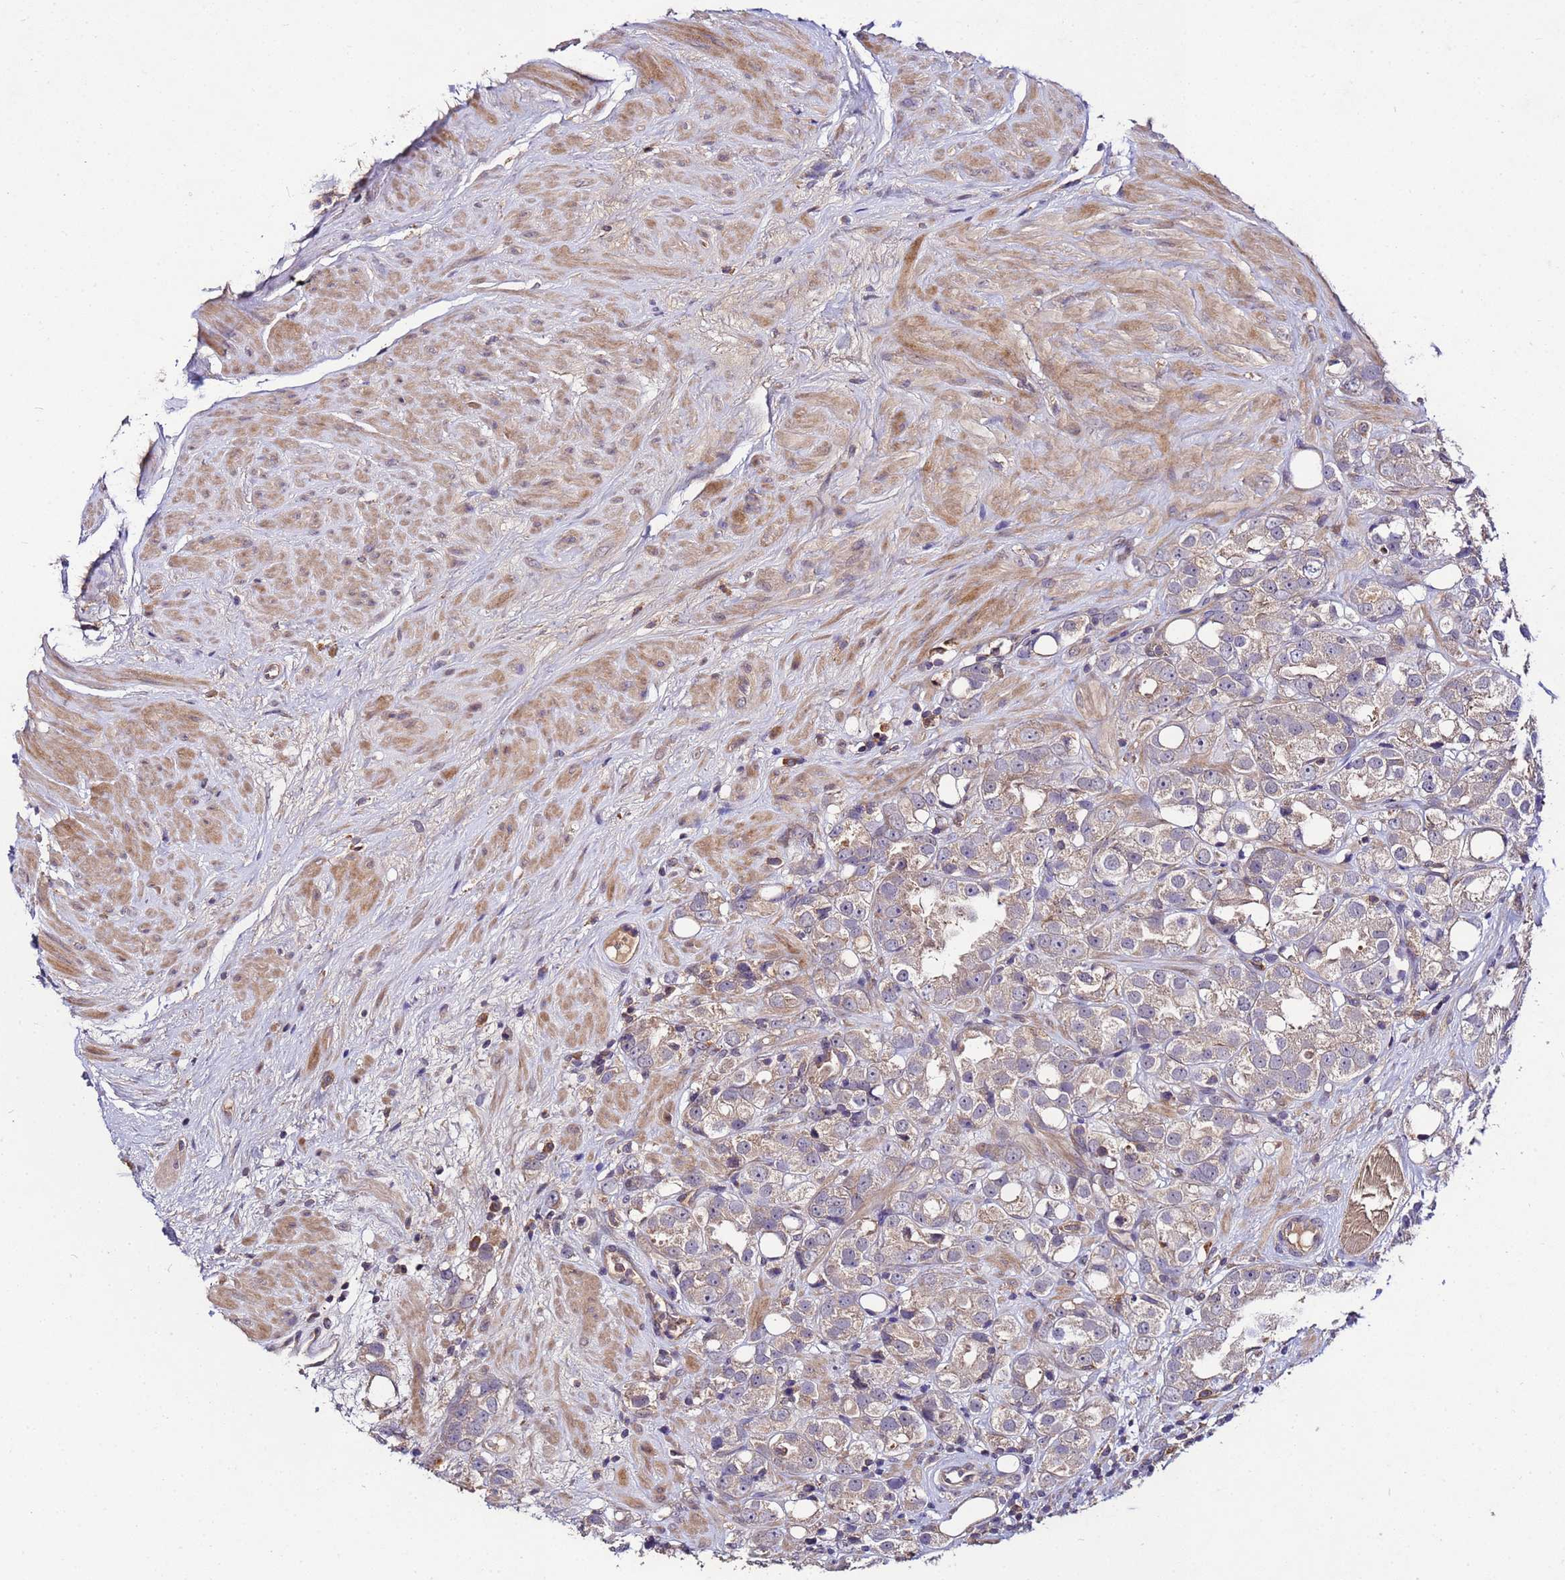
{"staining": {"intensity": "negative", "quantity": "none", "location": "none"}, "tissue": "prostate cancer", "cell_type": "Tumor cells", "image_type": "cancer", "snomed": [{"axis": "morphology", "description": "Adenocarcinoma, NOS"}, {"axis": "topography", "description": "Prostate"}], "caption": "Immunohistochemical staining of human prostate cancer (adenocarcinoma) displays no significant positivity in tumor cells. (DAB (3,3'-diaminobenzidine) IHC, high magnification).", "gene": "GSPT2", "patient": {"sex": "male", "age": 79}}